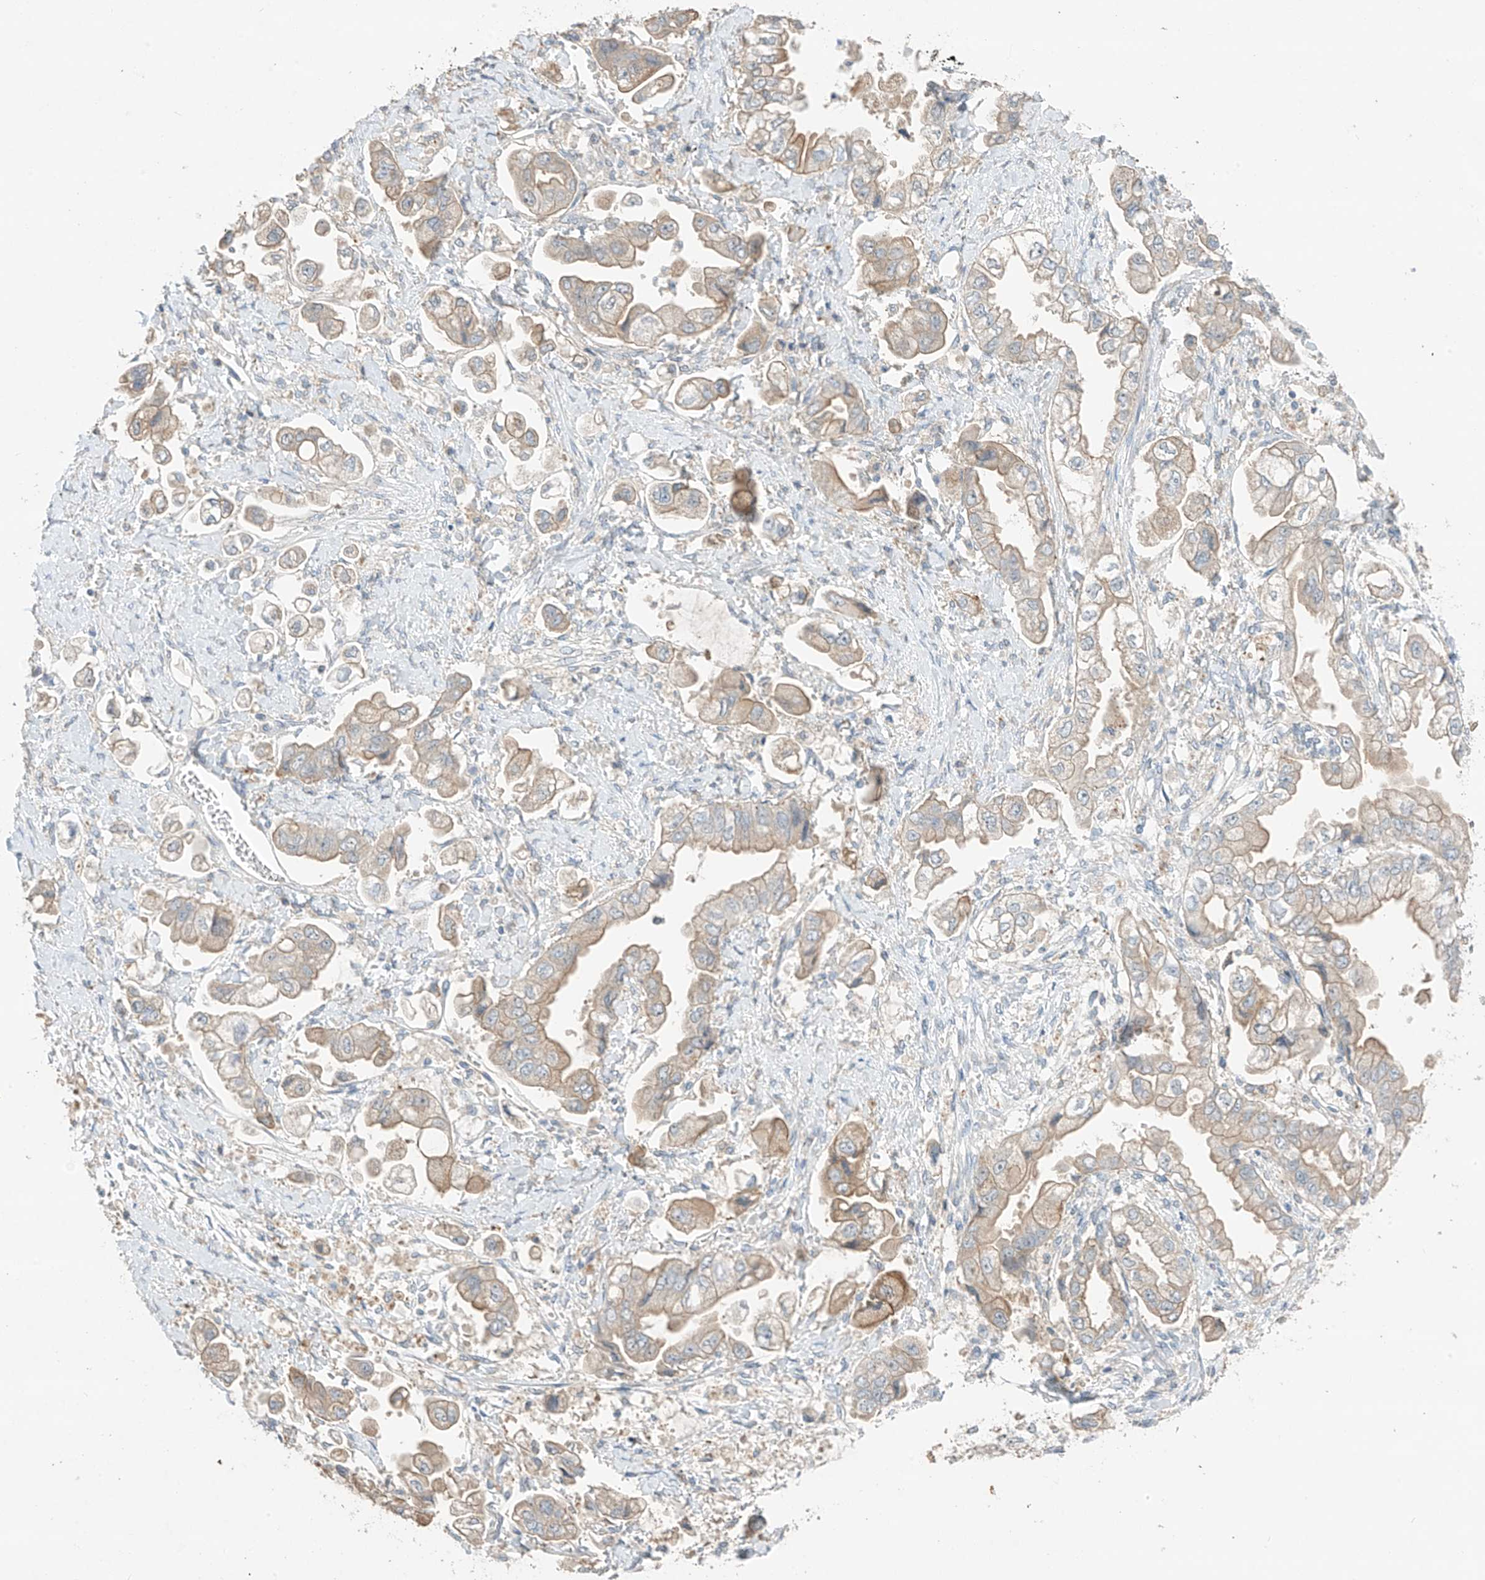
{"staining": {"intensity": "weak", "quantity": ">75%", "location": "cytoplasmic/membranous"}, "tissue": "stomach cancer", "cell_type": "Tumor cells", "image_type": "cancer", "snomed": [{"axis": "morphology", "description": "Adenocarcinoma, NOS"}, {"axis": "topography", "description": "Stomach"}], "caption": "Immunohistochemical staining of human adenocarcinoma (stomach) exhibits weak cytoplasmic/membranous protein staining in about >75% of tumor cells.", "gene": "CAPN13", "patient": {"sex": "male", "age": 62}}